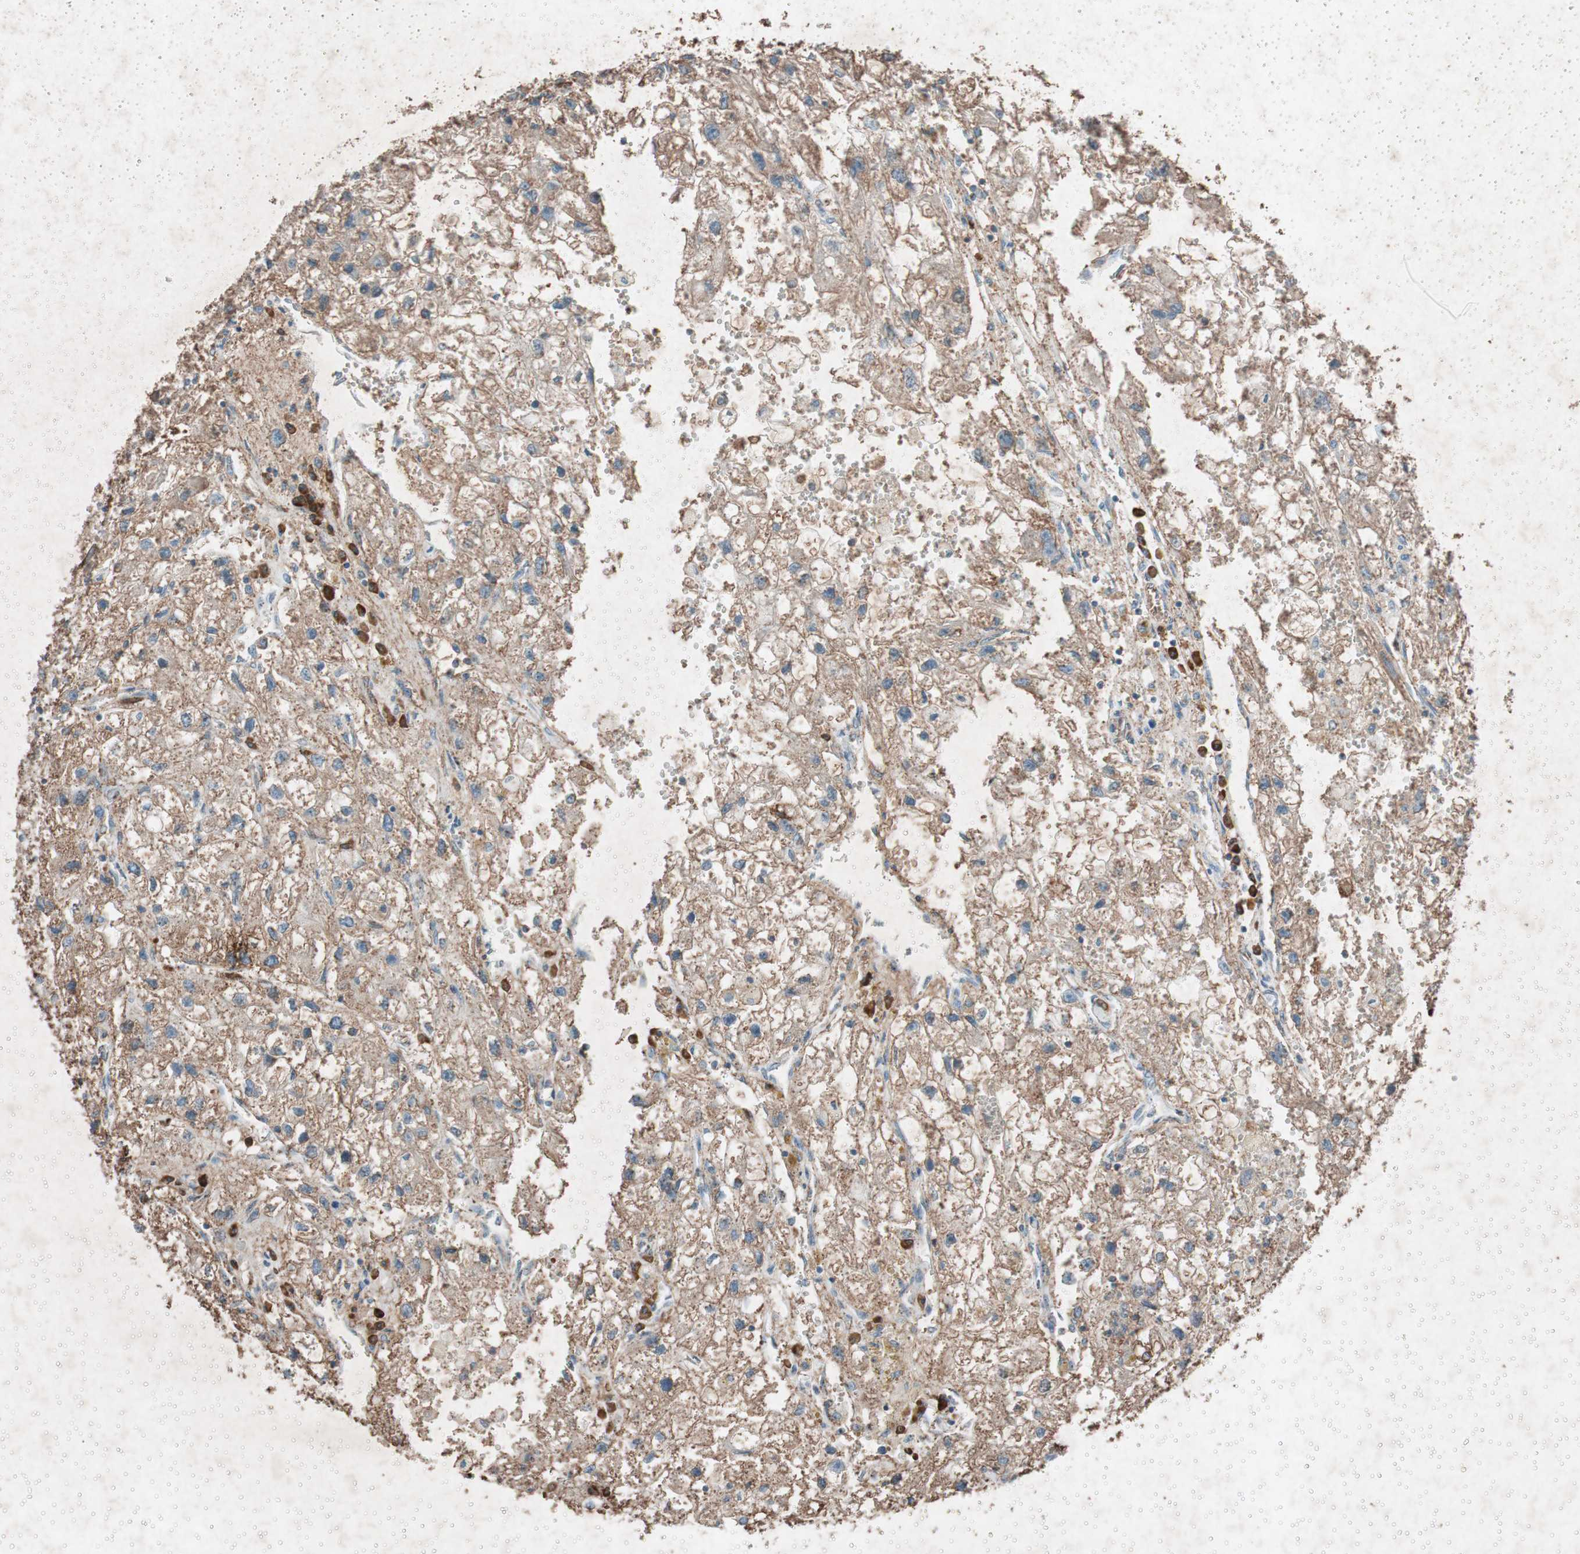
{"staining": {"intensity": "moderate", "quantity": ">75%", "location": "cytoplasmic/membranous"}, "tissue": "renal cancer", "cell_type": "Tumor cells", "image_type": "cancer", "snomed": [{"axis": "morphology", "description": "Adenocarcinoma, NOS"}, {"axis": "topography", "description": "Kidney"}], "caption": "Moderate cytoplasmic/membranous protein expression is seen in about >75% of tumor cells in renal cancer.", "gene": "GRB7", "patient": {"sex": "female", "age": 70}}